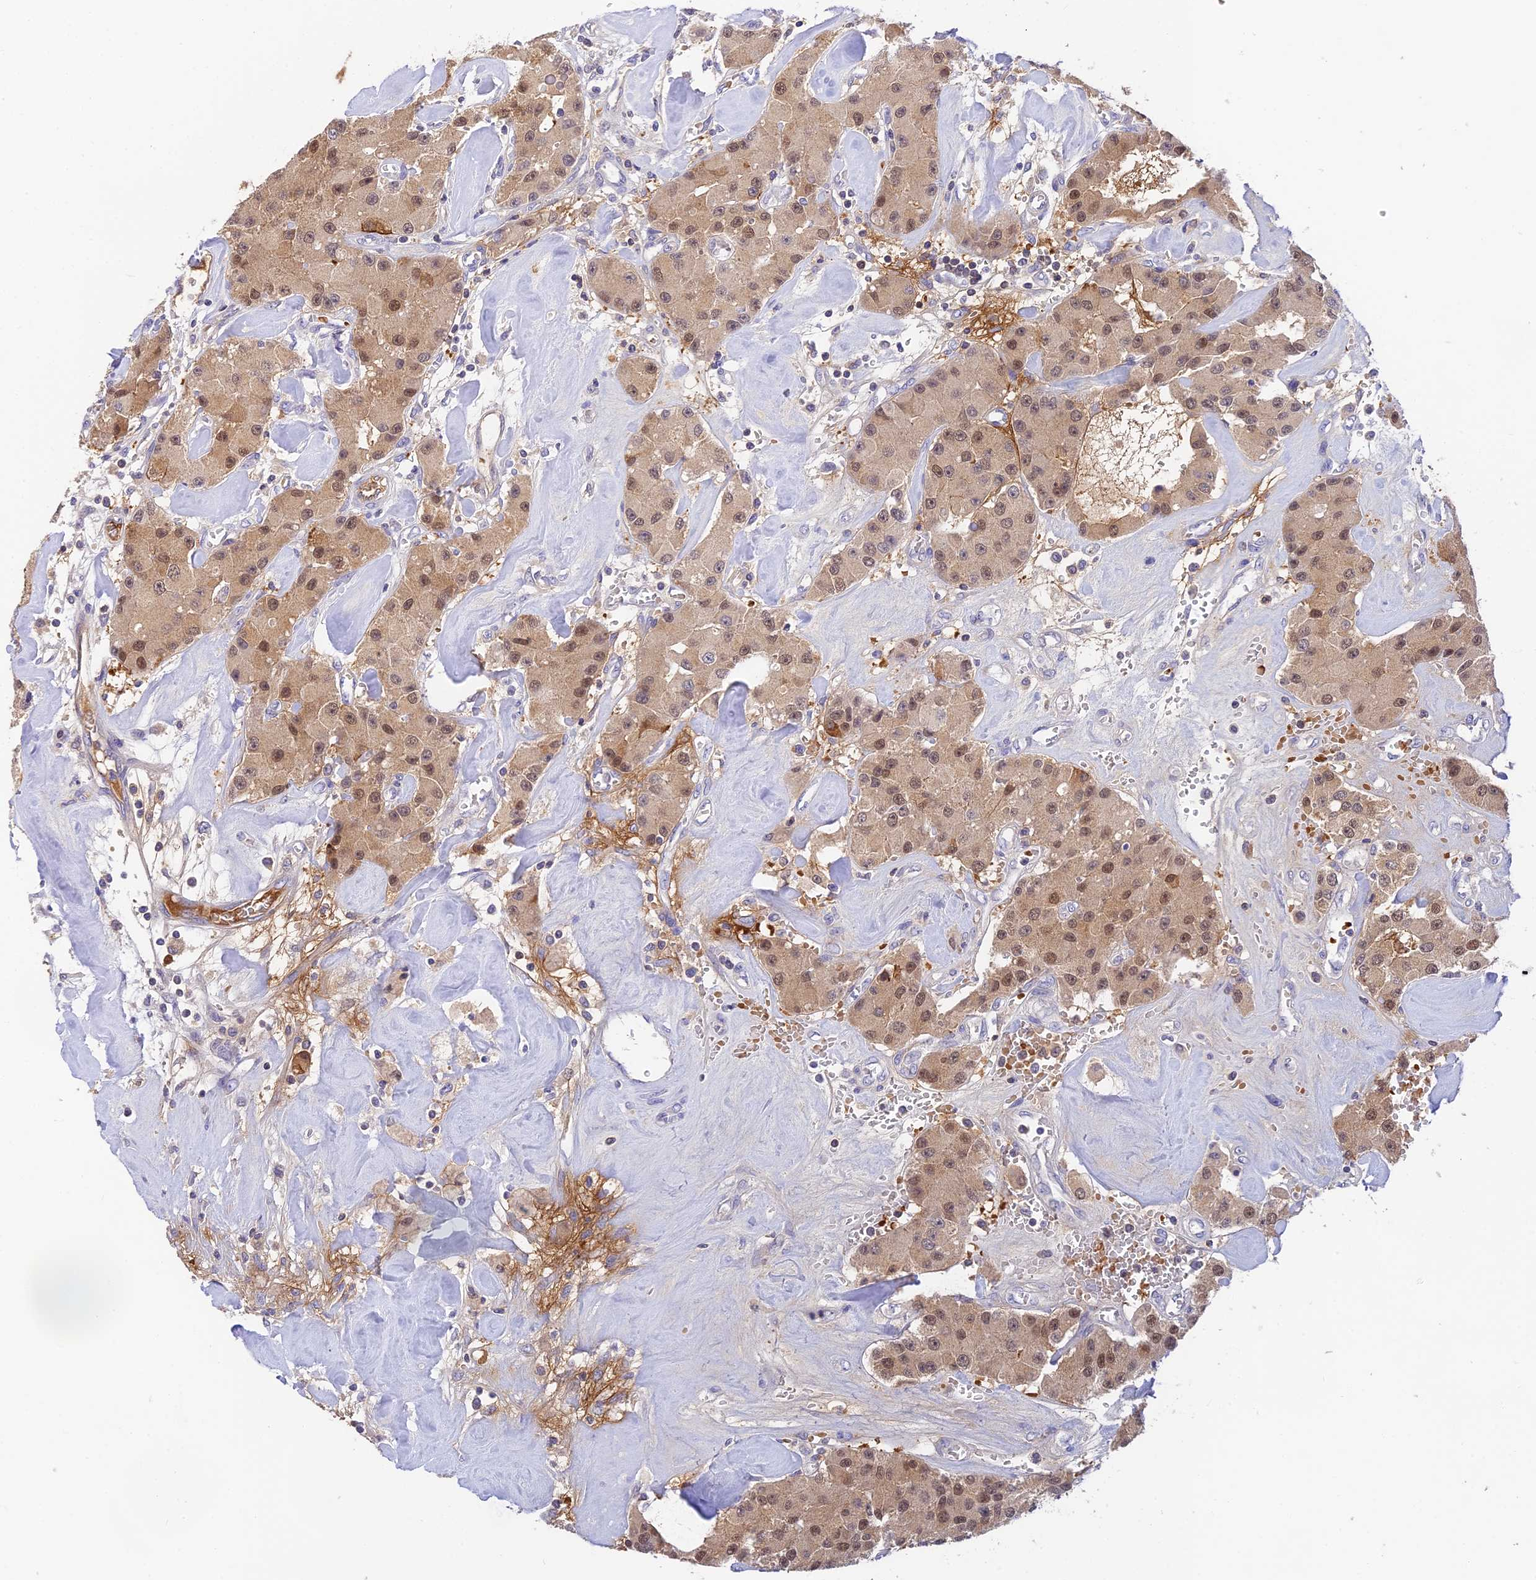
{"staining": {"intensity": "moderate", "quantity": ">75%", "location": "cytoplasmic/membranous,nuclear"}, "tissue": "carcinoid", "cell_type": "Tumor cells", "image_type": "cancer", "snomed": [{"axis": "morphology", "description": "Carcinoid, malignant, NOS"}, {"axis": "topography", "description": "Pancreas"}], "caption": "Immunohistochemical staining of carcinoid displays moderate cytoplasmic/membranous and nuclear protein expression in about >75% of tumor cells.", "gene": "HDHD2", "patient": {"sex": "male", "age": 41}}